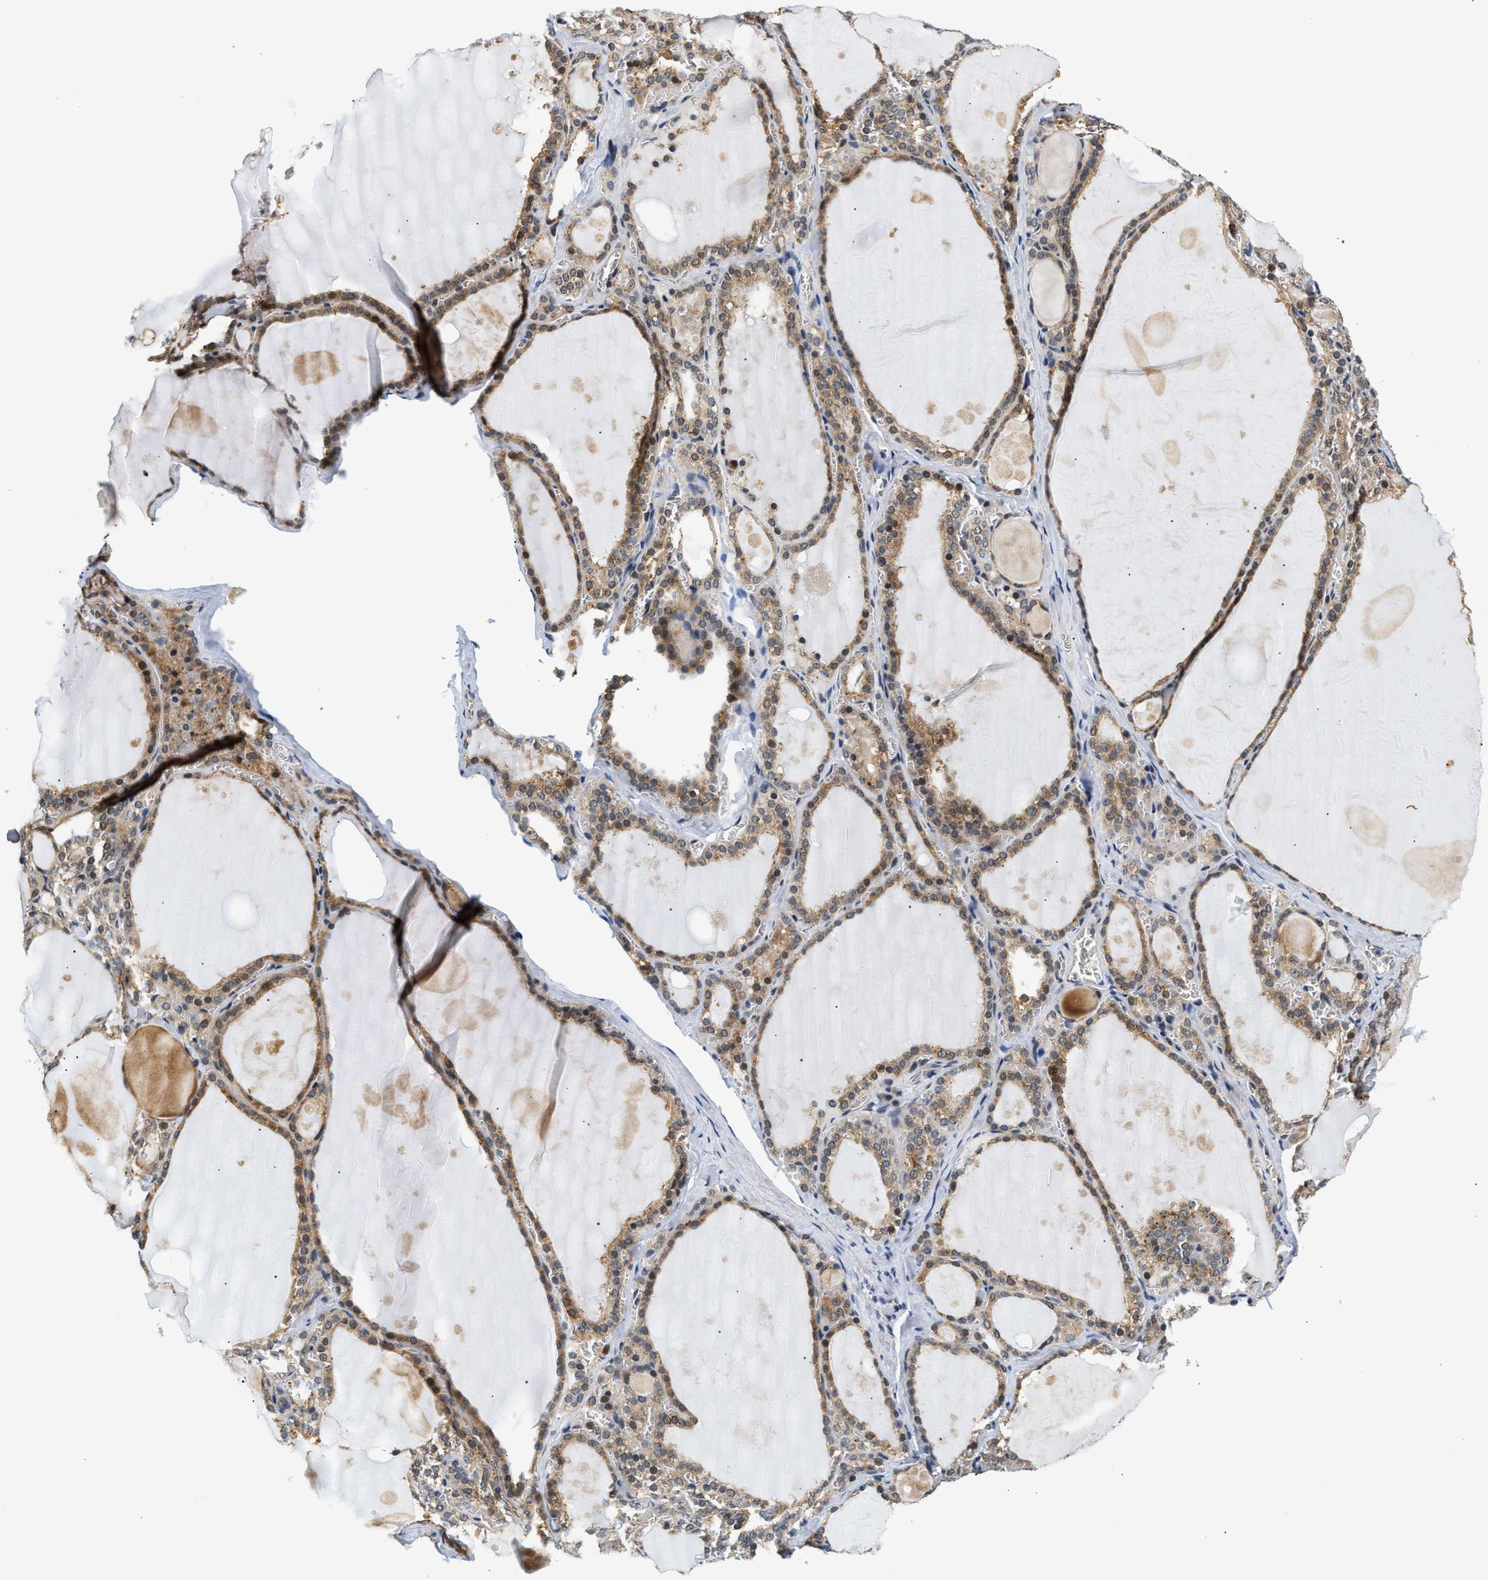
{"staining": {"intensity": "moderate", "quantity": ">75%", "location": "cytoplasmic/membranous"}, "tissue": "thyroid gland", "cell_type": "Glandular cells", "image_type": "normal", "snomed": [{"axis": "morphology", "description": "Normal tissue, NOS"}, {"axis": "topography", "description": "Thyroid gland"}], "caption": "High-magnification brightfield microscopy of benign thyroid gland stained with DAB (3,3'-diaminobenzidine) (brown) and counterstained with hematoxylin (blue). glandular cells exhibit moderate cytoplasmic/membranous staining is identified in about>75% of cells. (Stains: DAB in brown, nuclei in blue, Microscopy: brightfield microscopy at high magnification).", "gene": "LARP6", "patient": {"sex": "male", "age": 56}}